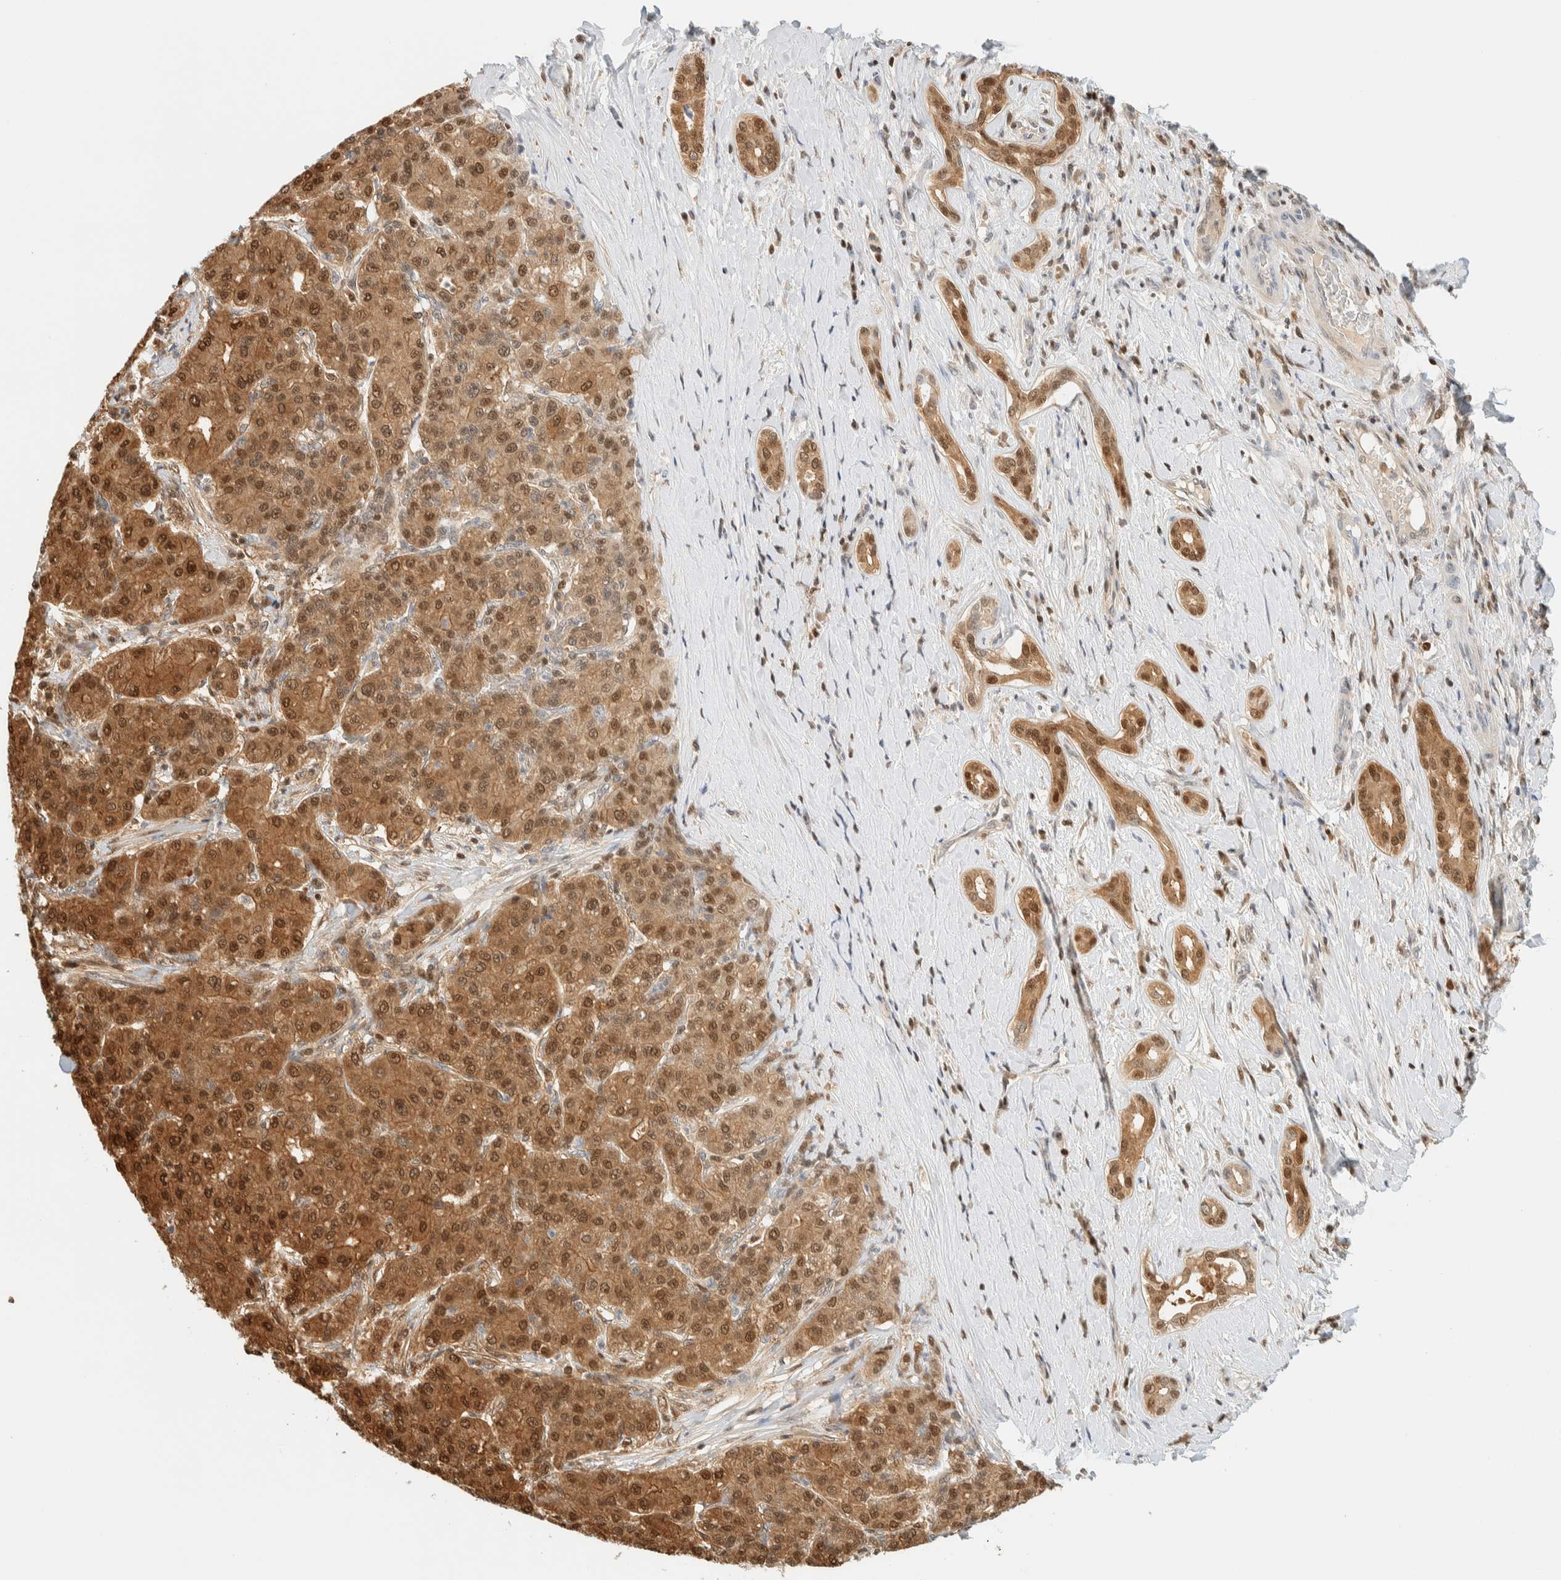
{"staining": {"intensity": "moderate", "quantity": ">75%", "location": "cytoplasmic/membranous,nuclear"}, "tissue": "liver cancer", "cell_type": "Tumor cells", "image_type": "cancer", "snomed": [{"axis": "morphology", "description": "Carcinoma, Hepatocellular, NOS"}, {"axis": "topography", "description": "Liver"}], "caption": "Hepatocellular carcinoma (liver) stained with immunohistochemistry (IHC) reveals moderate cytoplasmic/membranous and nuclear staining in about >75% of tumor cells.", "gene": "ZBTB37", "patient": {"sex": "male", "age": 65}}